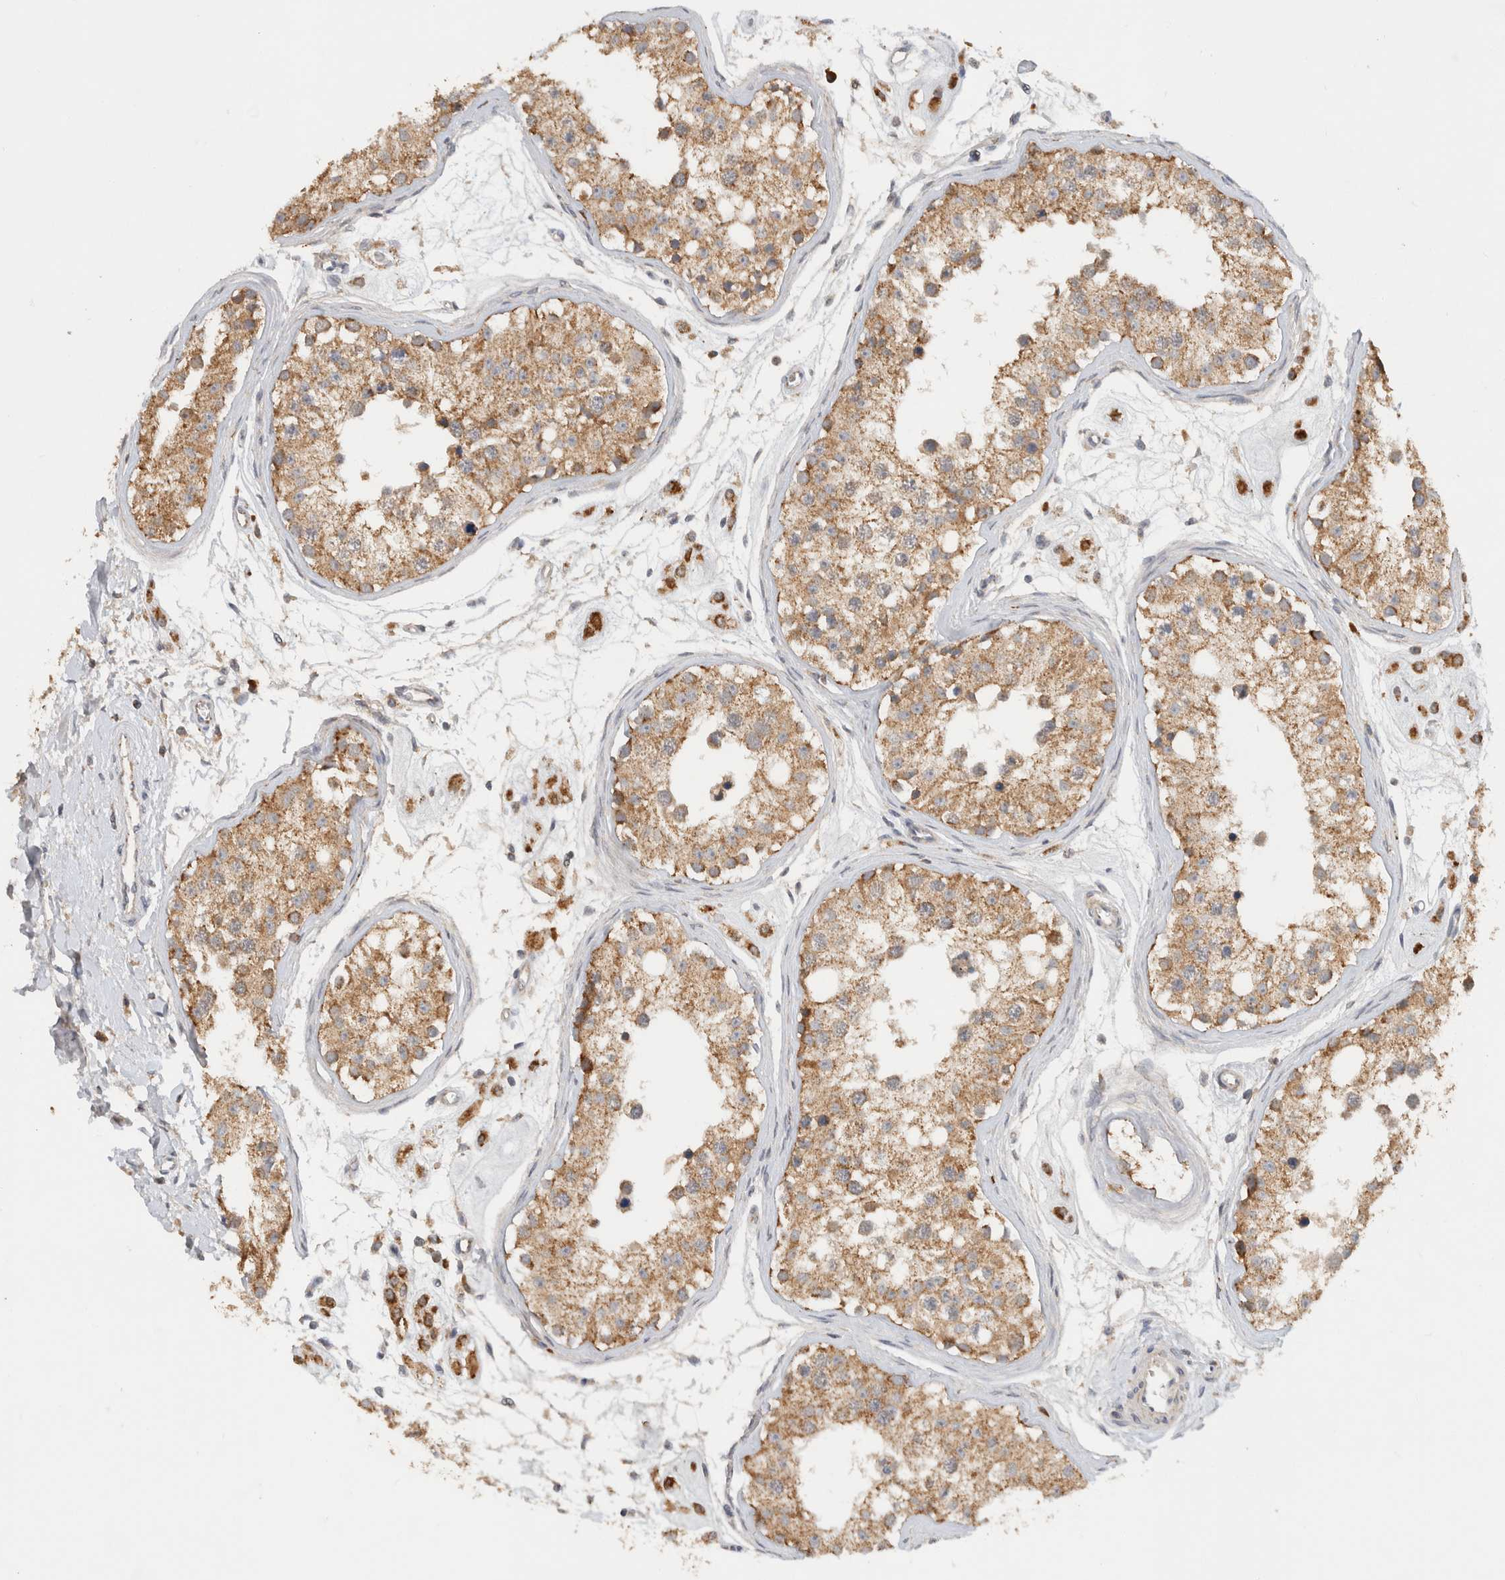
{"staining": {"intensity": "moderate", "quantity": ">75%", "location": "cytoplasmic/membranous"}, "tissue": "testis", "cell_type": "Cells in seminiferous ducts", "image_type": "normal", "snomed": [{"axis": "morphology", "description": "Normal tissue, NOS"}, {"axis": "morphology", "description": "Adenocarcinoma, metastatic, NOS"}, {"axis": "topography", "description": "Testis"}], "caption": "Immunohistochemistry (IHC) image of benign testis stained for a protein (brown), which exhibits medium levels of moderate cytoplasmic/membranous positivity in approximately >75% of cells in seminiferous ducts.", "gene": "AMPD1", "patient": {"sex": "male", "age": 26}}